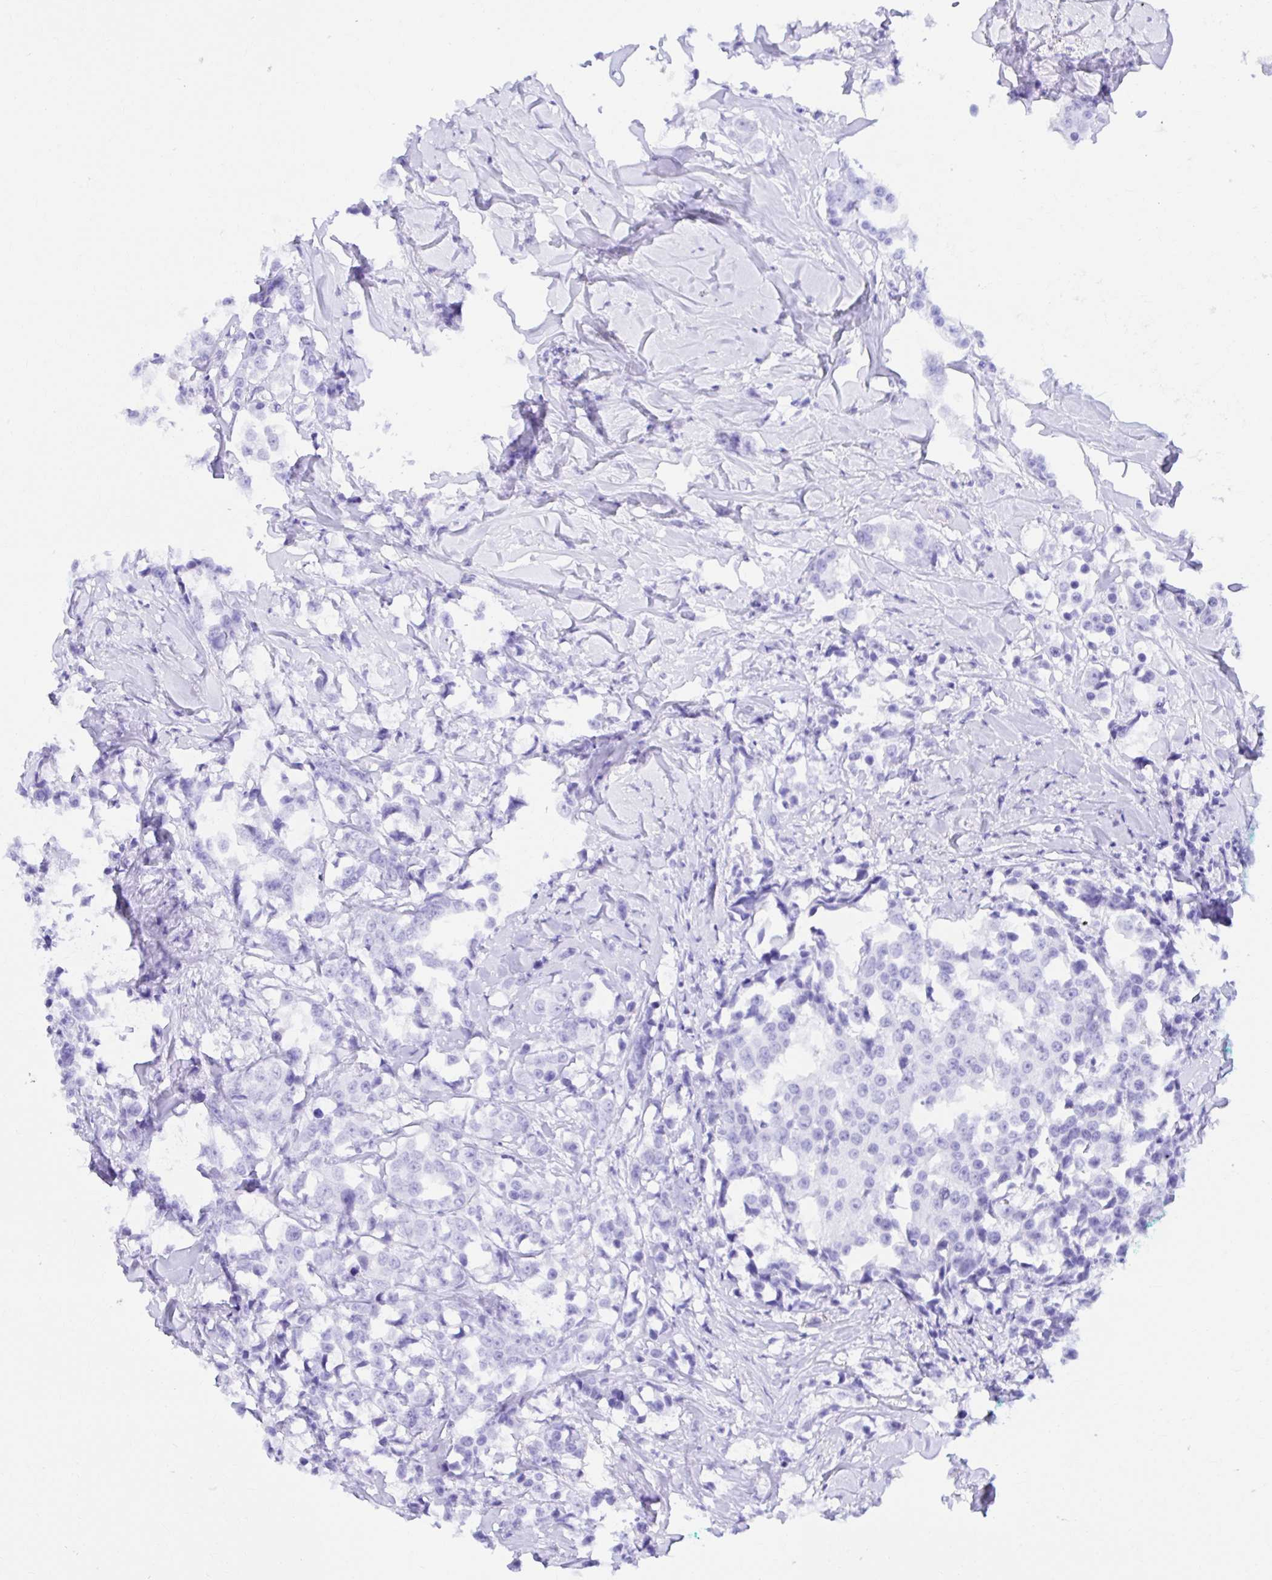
{"staining": {"intensity": "negative", "quantity": "none", "location": "none"}, "tissue": "breast cancer", "cell_type": "Tumor cells", "image_type": "cancer", "snomed": [{"axis": "morphology", "description": "Duct carcinoma"}, {"axis": "topography", "description": "Breast"}], "caption": "IHC of human intraductal carcinoma (breast) displays no positivity in tumor cells.", "gene": "ABCB10", "patient": {"sex": "female", "age": 80}}